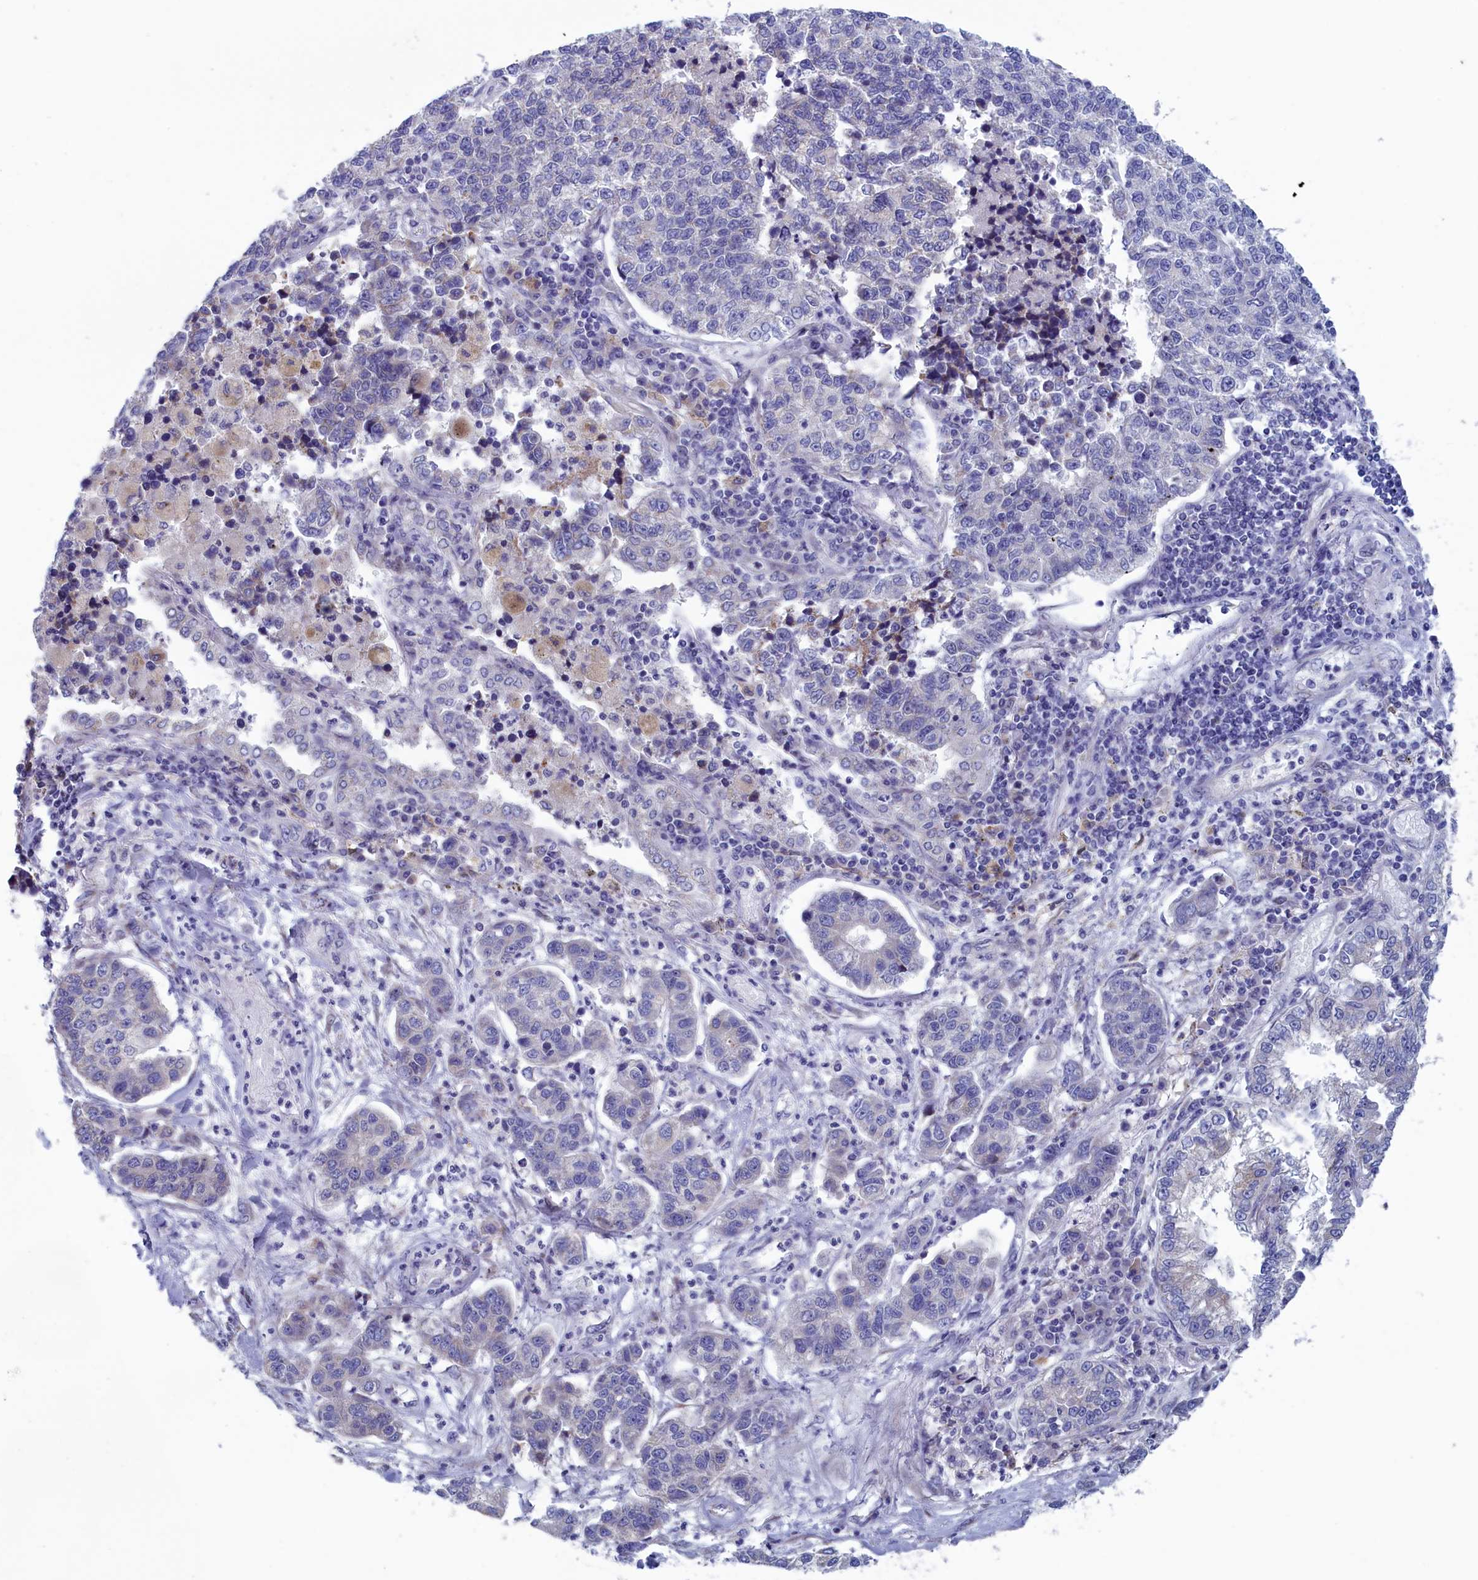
{"staining": {"intensity": "negative", "quantity": "none", "location": "none"}, "tissue": "lung cancer", "cell_type": "Tumor cells", "image_type": "cancer", "snomed": [{"axis": "morphology", "description": "Adenocarcinoma, NOS"}, {"axis": "topography", "description": "Lung"}], "caption": "Lung adenocarcinoma stained for a protein using IHC exhibits no expression tumor cells.", "gene": "NIBAN3", "patient": {"sex": "male", "age": 49}}